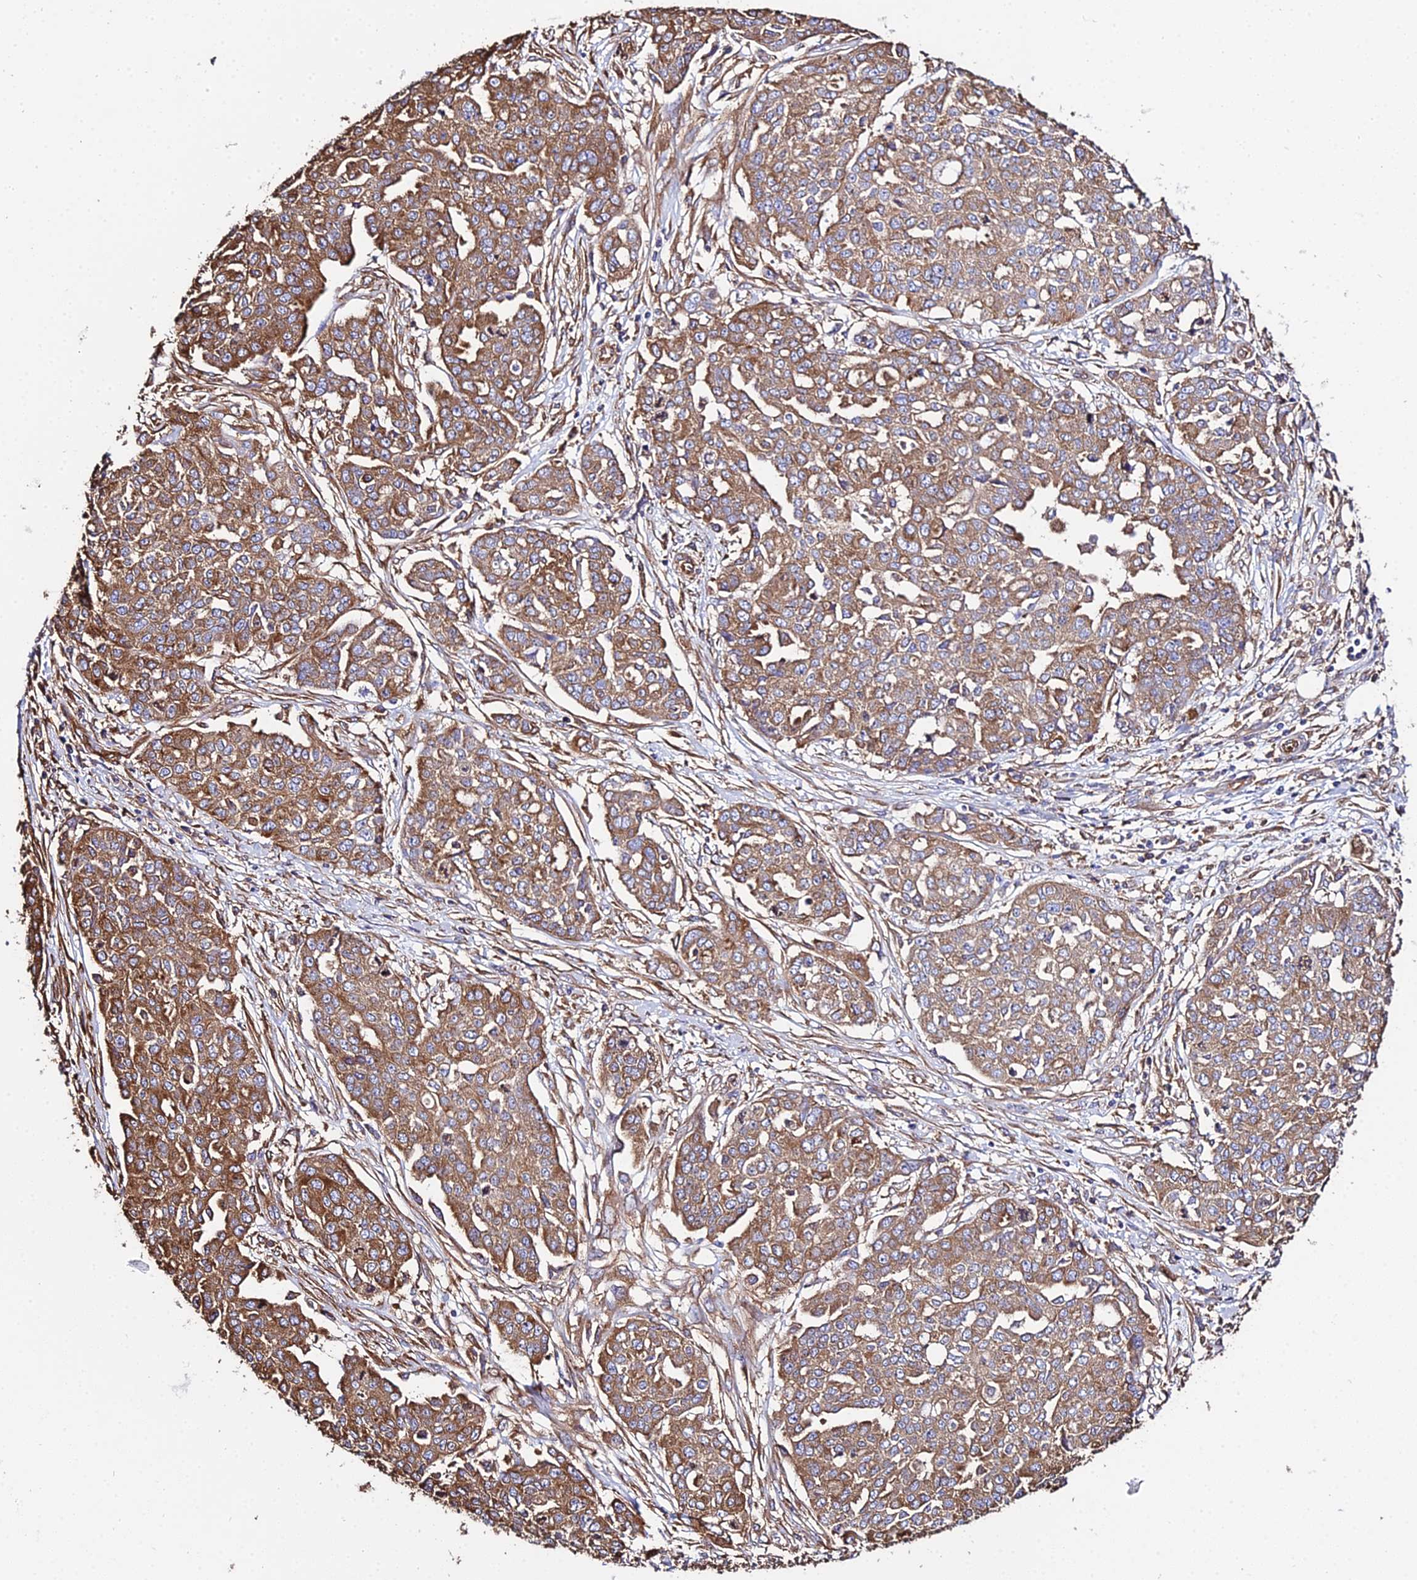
{"staining": {"intensity": "moderate", "quantity": ">75%", "location": "cytoplasmic/membranous"}, "tissue": "ovarian cancer", "cell_type": "Tumor cells", "image_type": "cancer", "snomed": [{"axis": "morphology", "description": "Cystadenocarcinoma, serous, NOS"}, {"axis": "topography", "description": "Soft tissue"}, {"axis": "topography", "description": "Ovary"}], "caption": "This is an image of immunohistochemistry (IHC) staining of ovarian cancer (serous cystadenocarcinoma), which shows moderate expression in the cytoplasmic/membranous of tumor cells.", "gene": "TUBA3D", "patient": {"sex": "female", "age": 57}}